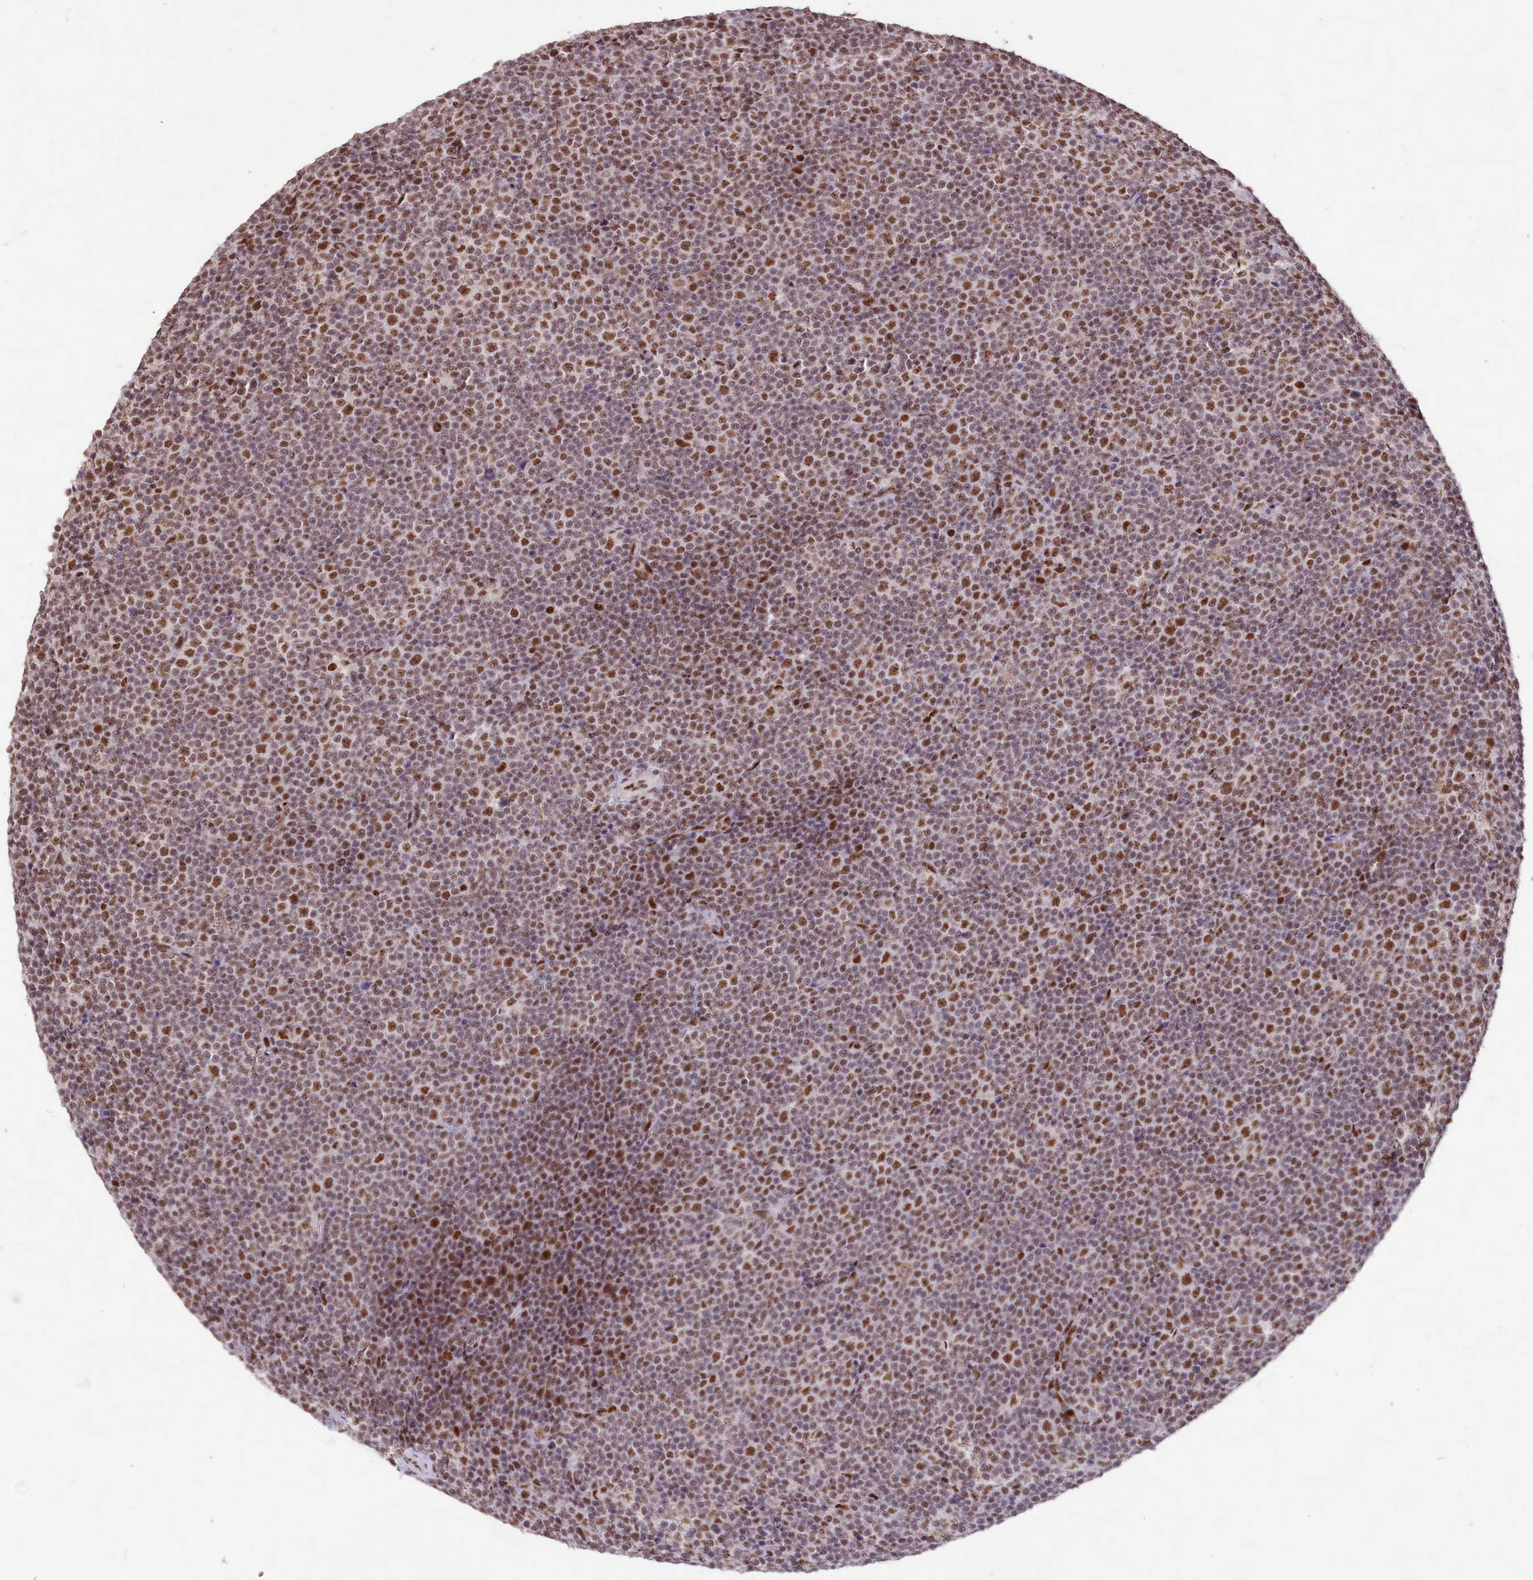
{"staining": {"intensity": "moderate", "quantity": ">75%", "location": "nuclear"}, "tissue": "lymphoma", "cell_type": "Tumor cells", "image_type": "cancer", "snomed": [{"axis": "morphology", "description": "Malignant lymphoma, non-Hodgkin's type, Low grade"}, {"axis": "topography", "description": "Lymph node"}], "caption": "Immunohistochemical staining of malignant lymphoma, non-Hodgkin's type (low-grade) shows medium levels of moderate nuclear staining in approximately >75% of tumor cells.", "gene": "HIRA", "patient": {"sex": "female", "age": 67}}